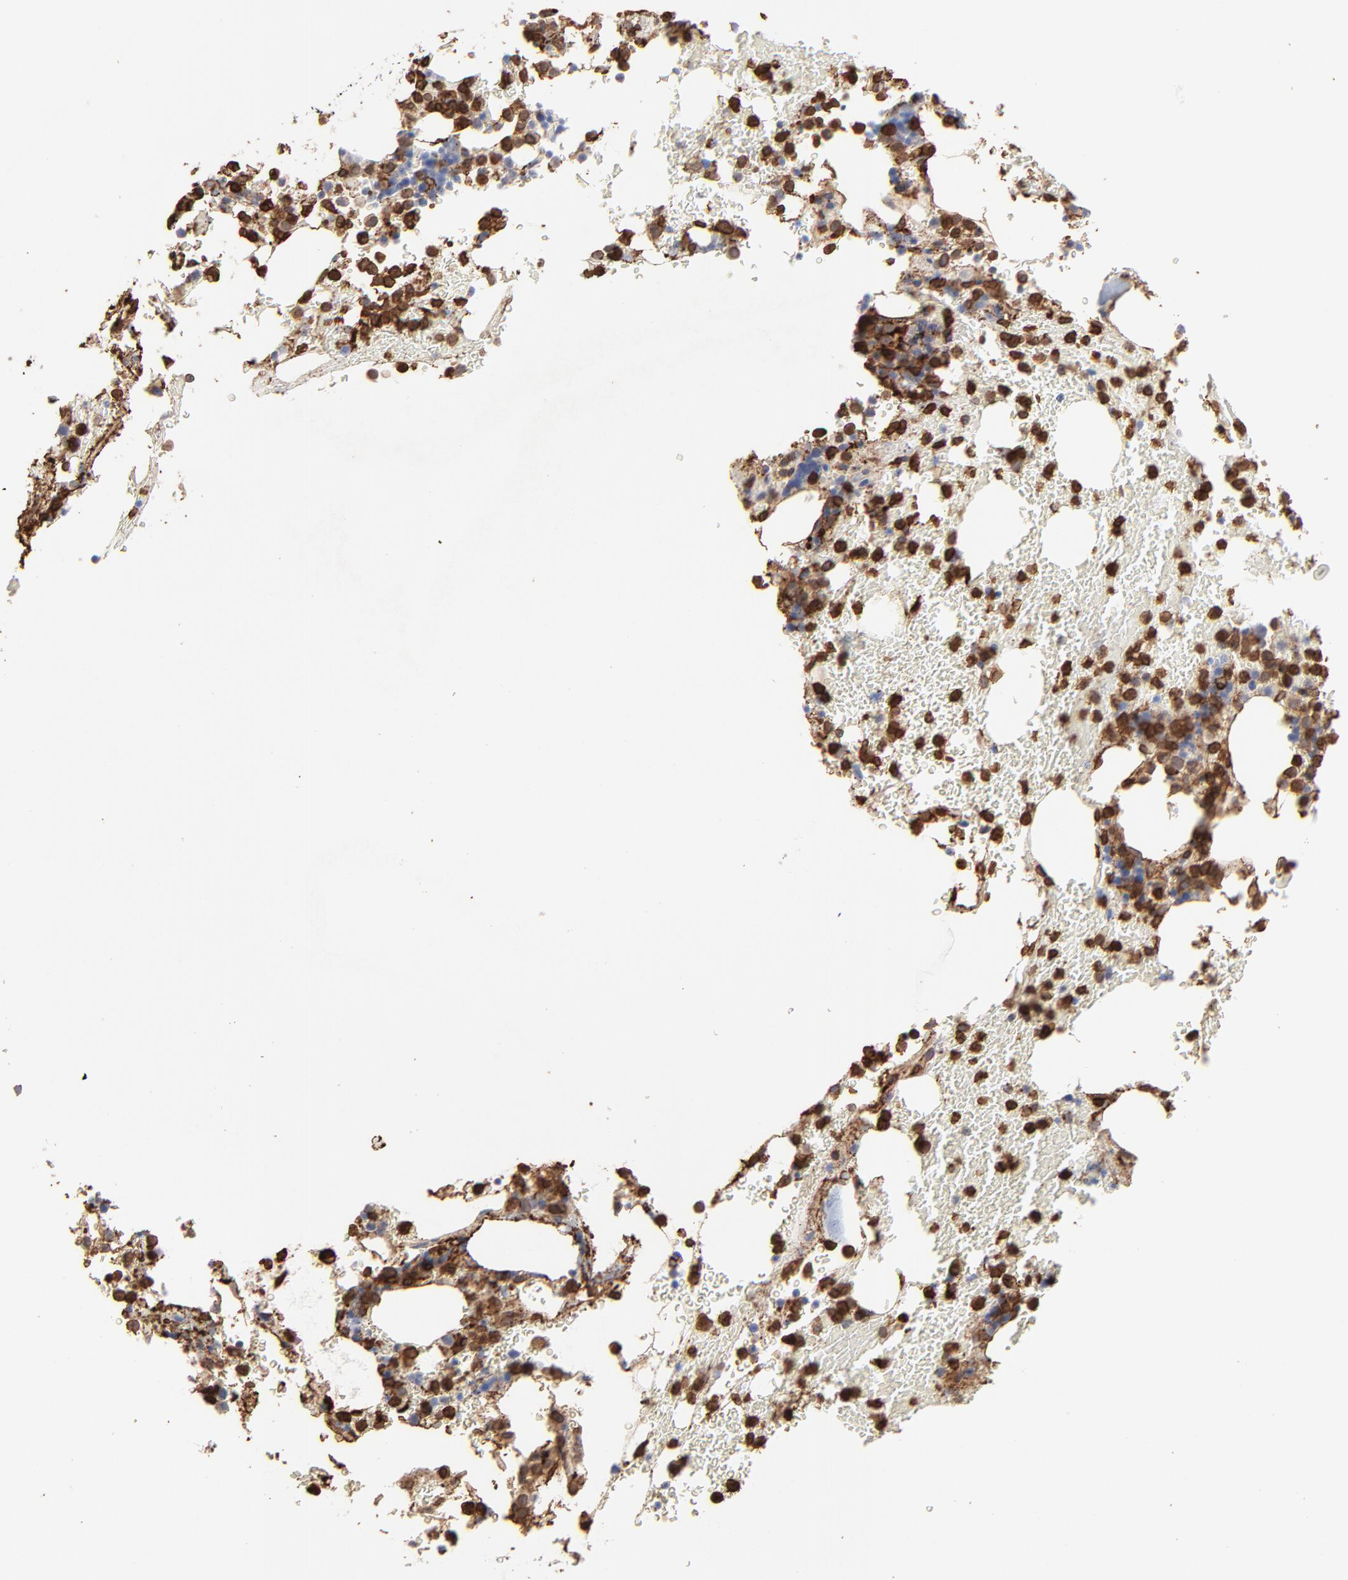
{"staining": {"intensity": "strong", "quantity": "25%-75%", "location": "cytoplasmic/membranous,nuclear"}, "tissue": "bone marrow", "cell_type": "Hematopoietic cells", "image_type": "normal", "snomed": [{"axis": "morphology", "description": "Normal tissue, NOS"}, {"axis": "topography", "description": "Bone marrow"}], "caption": "Bone marrow stained with DAB (3,3'-diaminobenzidine) IHC shows high levels of strong cytoplasmic/membranous,nuclear positivity in about 25%-75% of hematopoietic cells. The protein of interest is stained brown, and the nuclei are stained in blue (DAB IHC with brightfield microscopy, high magnification).", "gene": "SLC6A14", "patient": {"sex": "female", "age": 73}}